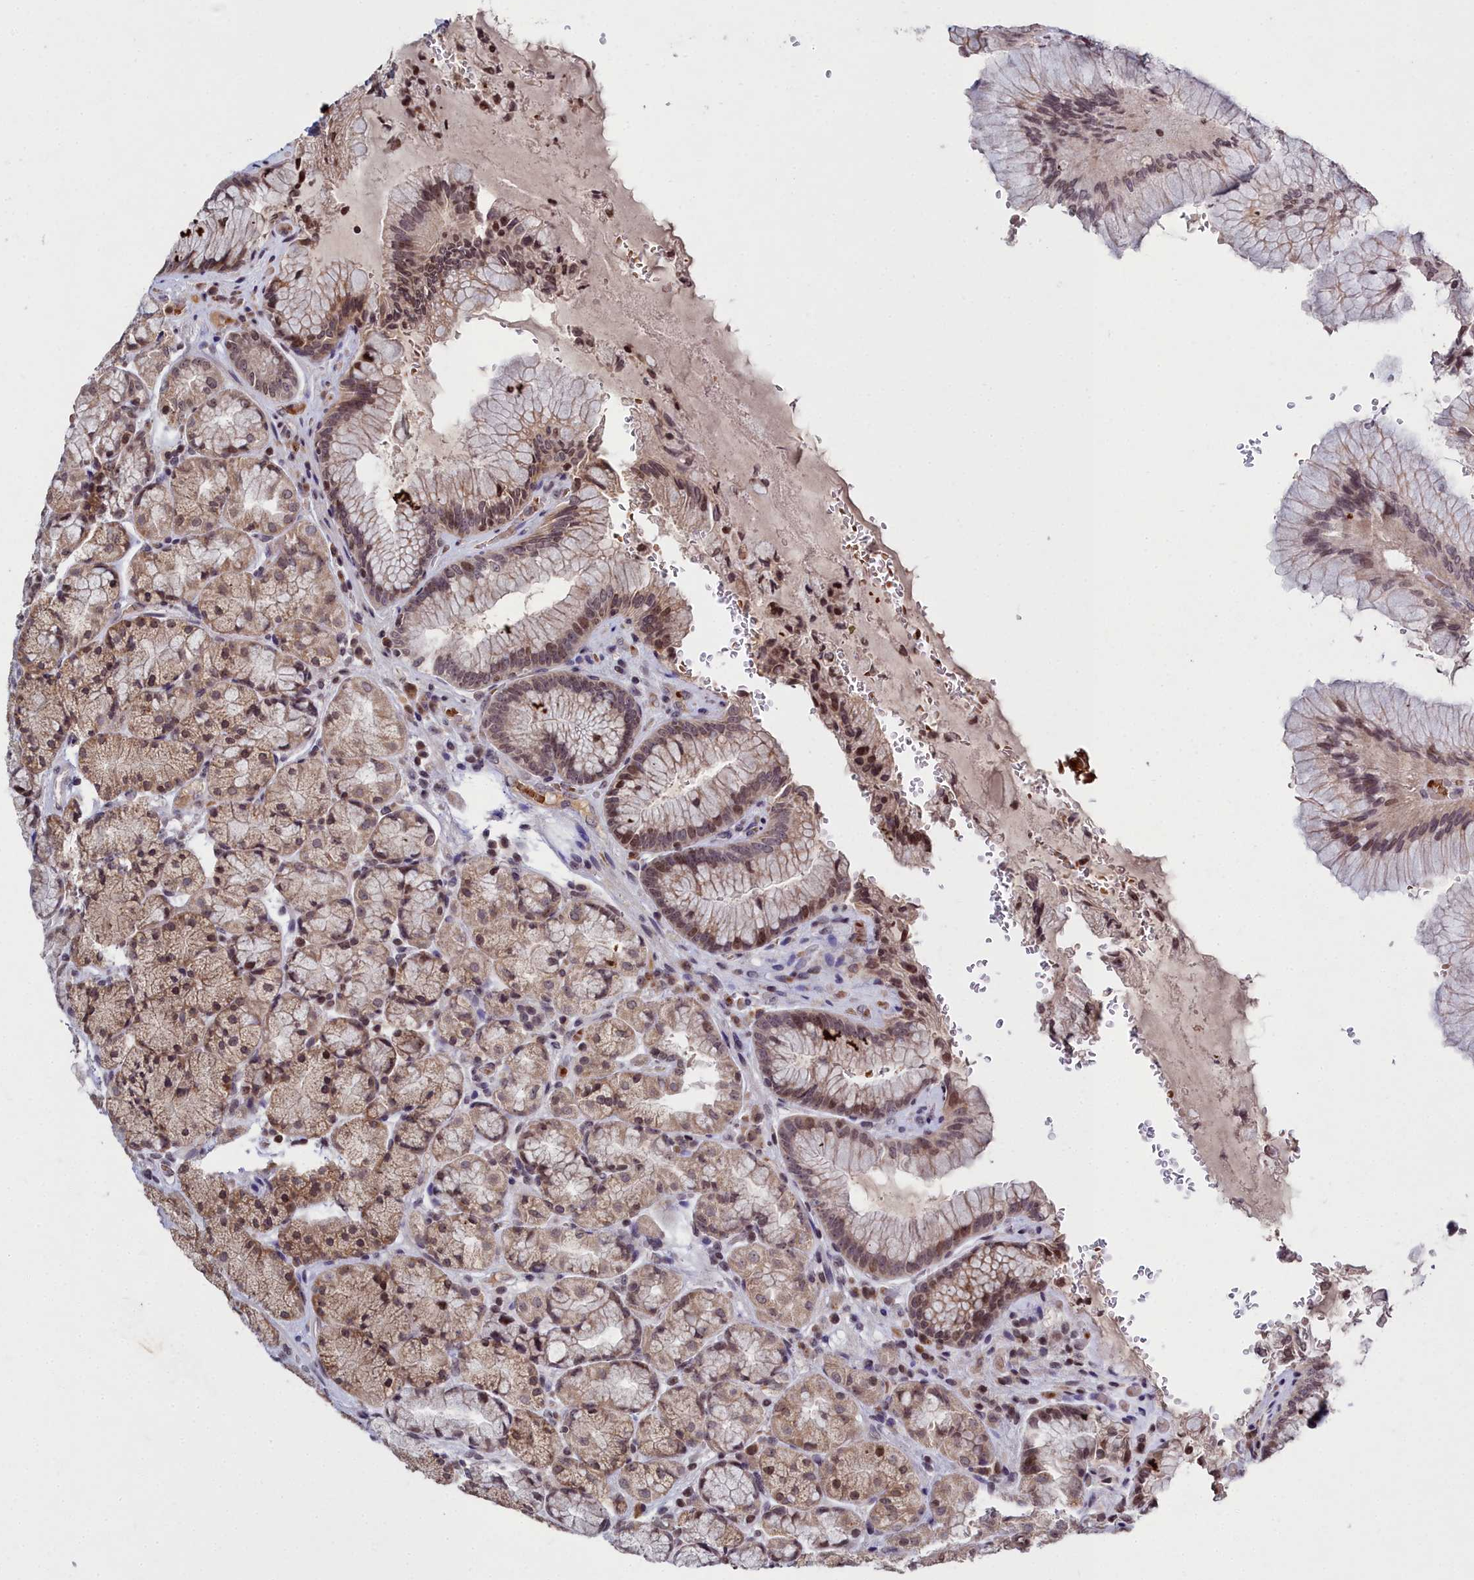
{"staining": {"intensity": "moderate", "quantity": ">75%", "location": "cytoplasmic/membranous"}, "tissue": "stomach", "cell_type": "Glandular cells", "image_type": "normal", "snomed": [{"axis": "morphology", "description": "Normal tissue, NOS"}, {"axis": "topography", "description": "Stomach"}], "caption": "This histopathology image shows immunohistochemistry staining of benign stomach, with medium moderate cytoplasmic/membranous staining in about >75% of glandular cells.", "gene": "FZD4", "patient": {"sex": "male", "age": 63}}